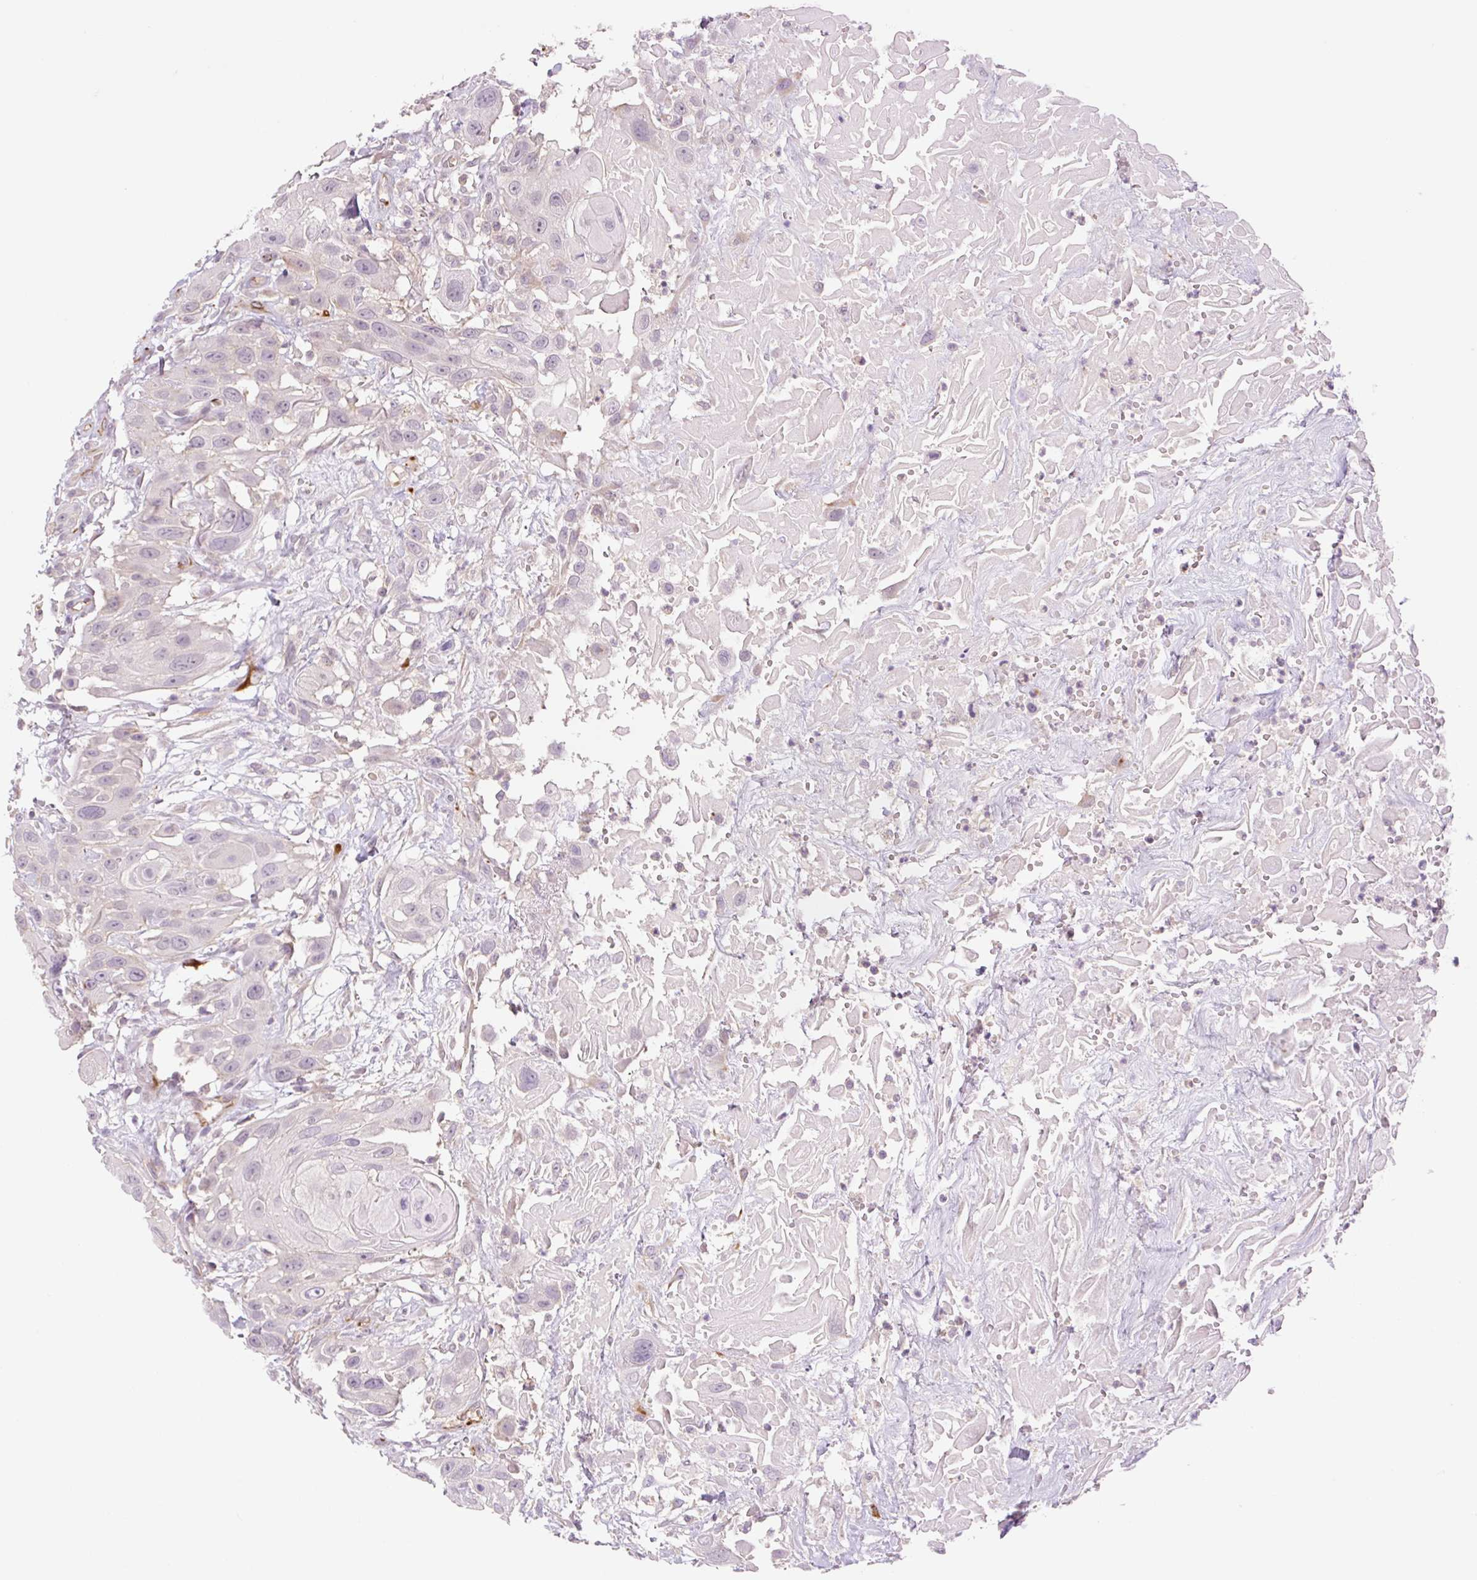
{"staining": {"intensity": "negative", "quantity": "none", "location": "none"}, "tissue": "head and neck cancer", "cell_type": "Tumor cells", "image_type": "cancer", "snomed": [{"axis": "morphology", "description": "Squamous cell carcinoma, NOS"}, {"axis": "topography", "description": "Head-Neck"}], "caption": "DAB (3,3'-diaminobenzidine) immunohistochemical staining of human head and neck squamous cell carcinoma demonstrates no significant expression in tumor cells.", "gene": "ZFYVE21", "patient": {"sex": "male", "age": 81}}